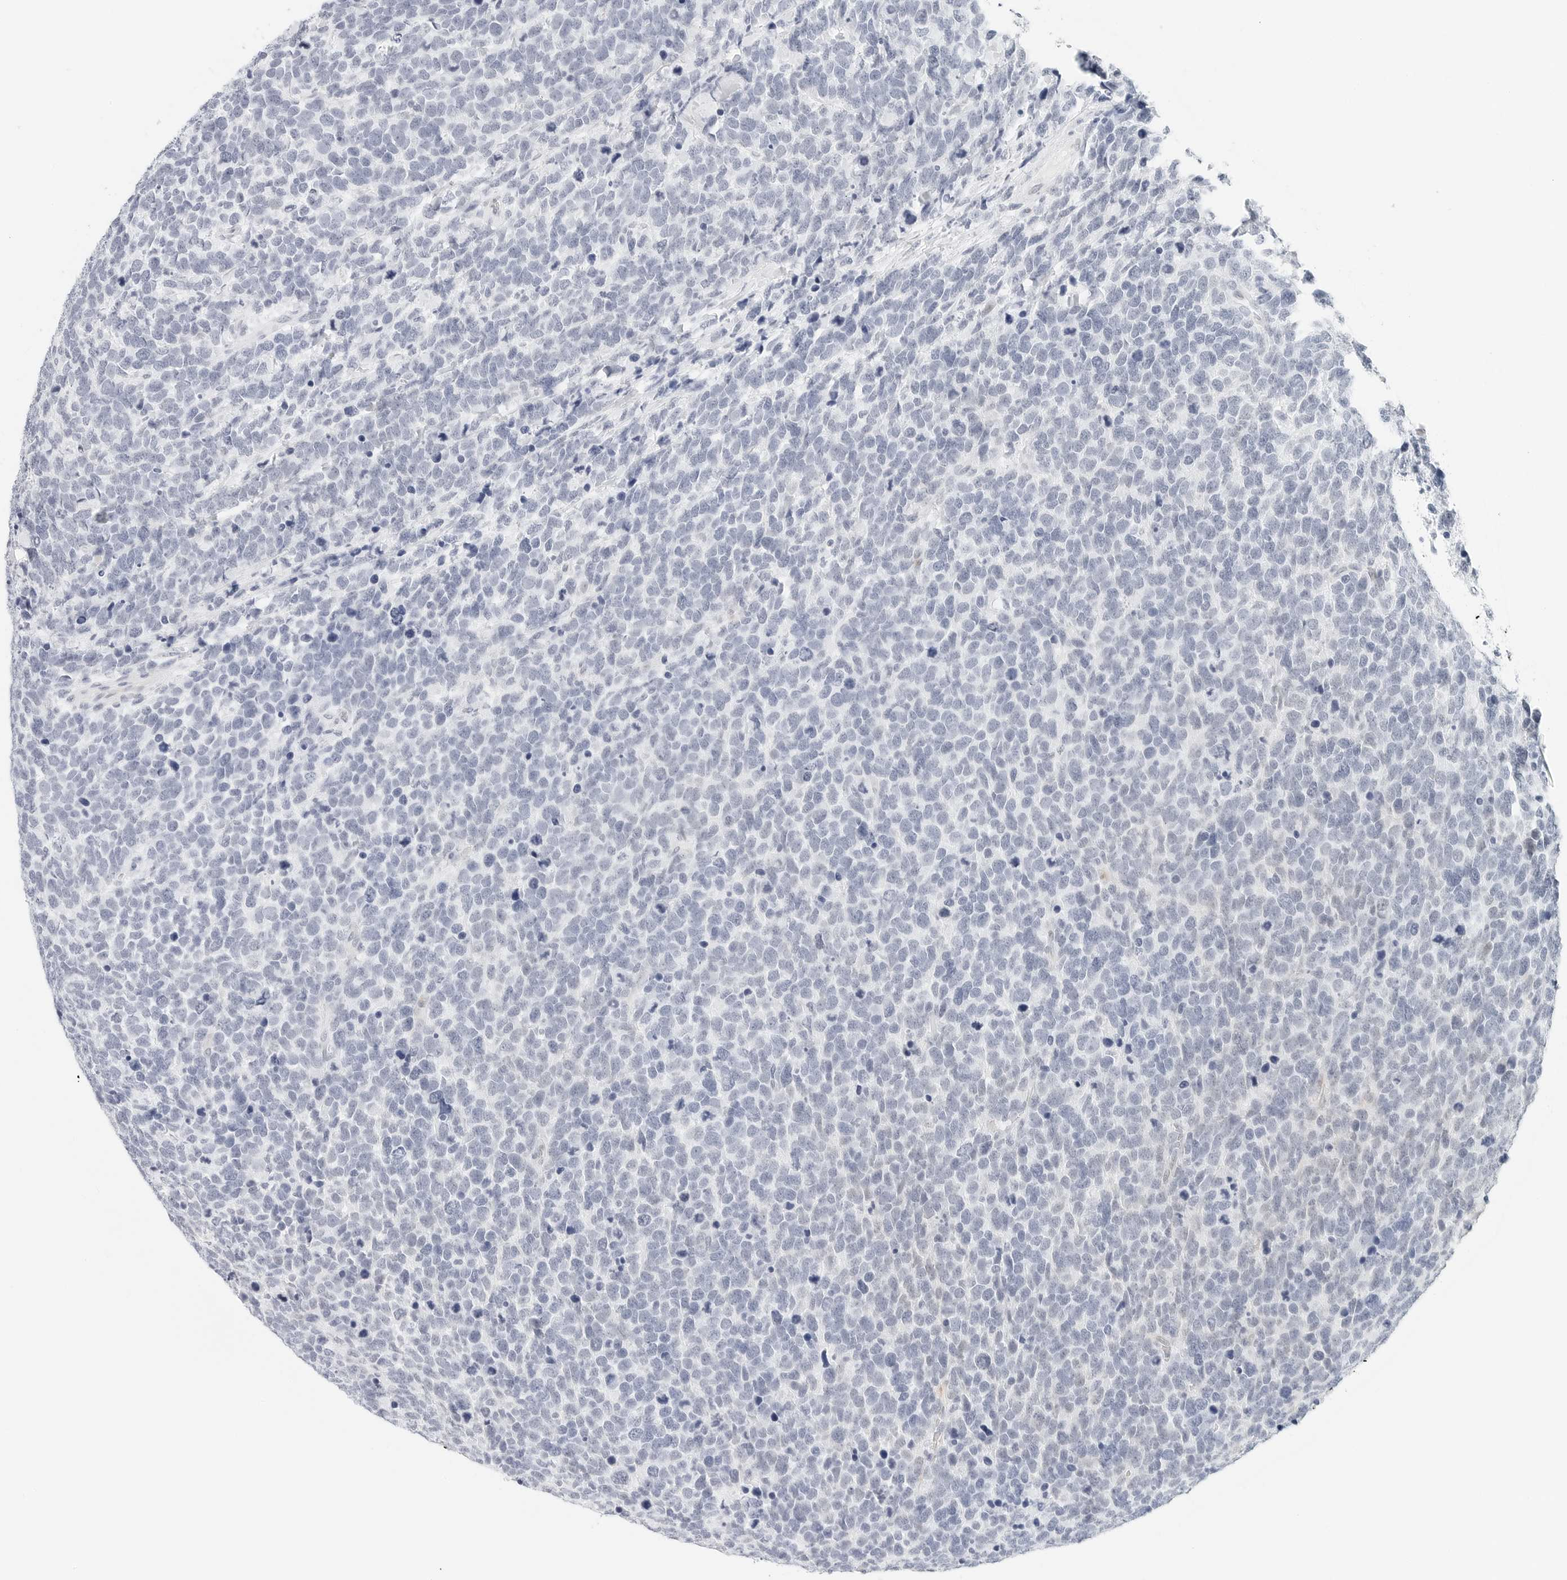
{"staining": {"intensity": "negative", "quantity": "none", "location": "none"}, "tissue": "urothelial cancer", "cell_type": "Tumor cells", "image_type": "cancer", "snomed": [{"axis": "morphology", "description": "Urothelial carcinoma, High grade"}, {"axis": "topography", "description": "Urinary bladder"}], "caption": "Immunohistochemistry (IHC) image of neoplastic tissue: urothelial cancer stained with DAB shows no significant protein expression in tumor cells.", "gene": "CD22", "patient": {"sex": "female", "age": 82}}